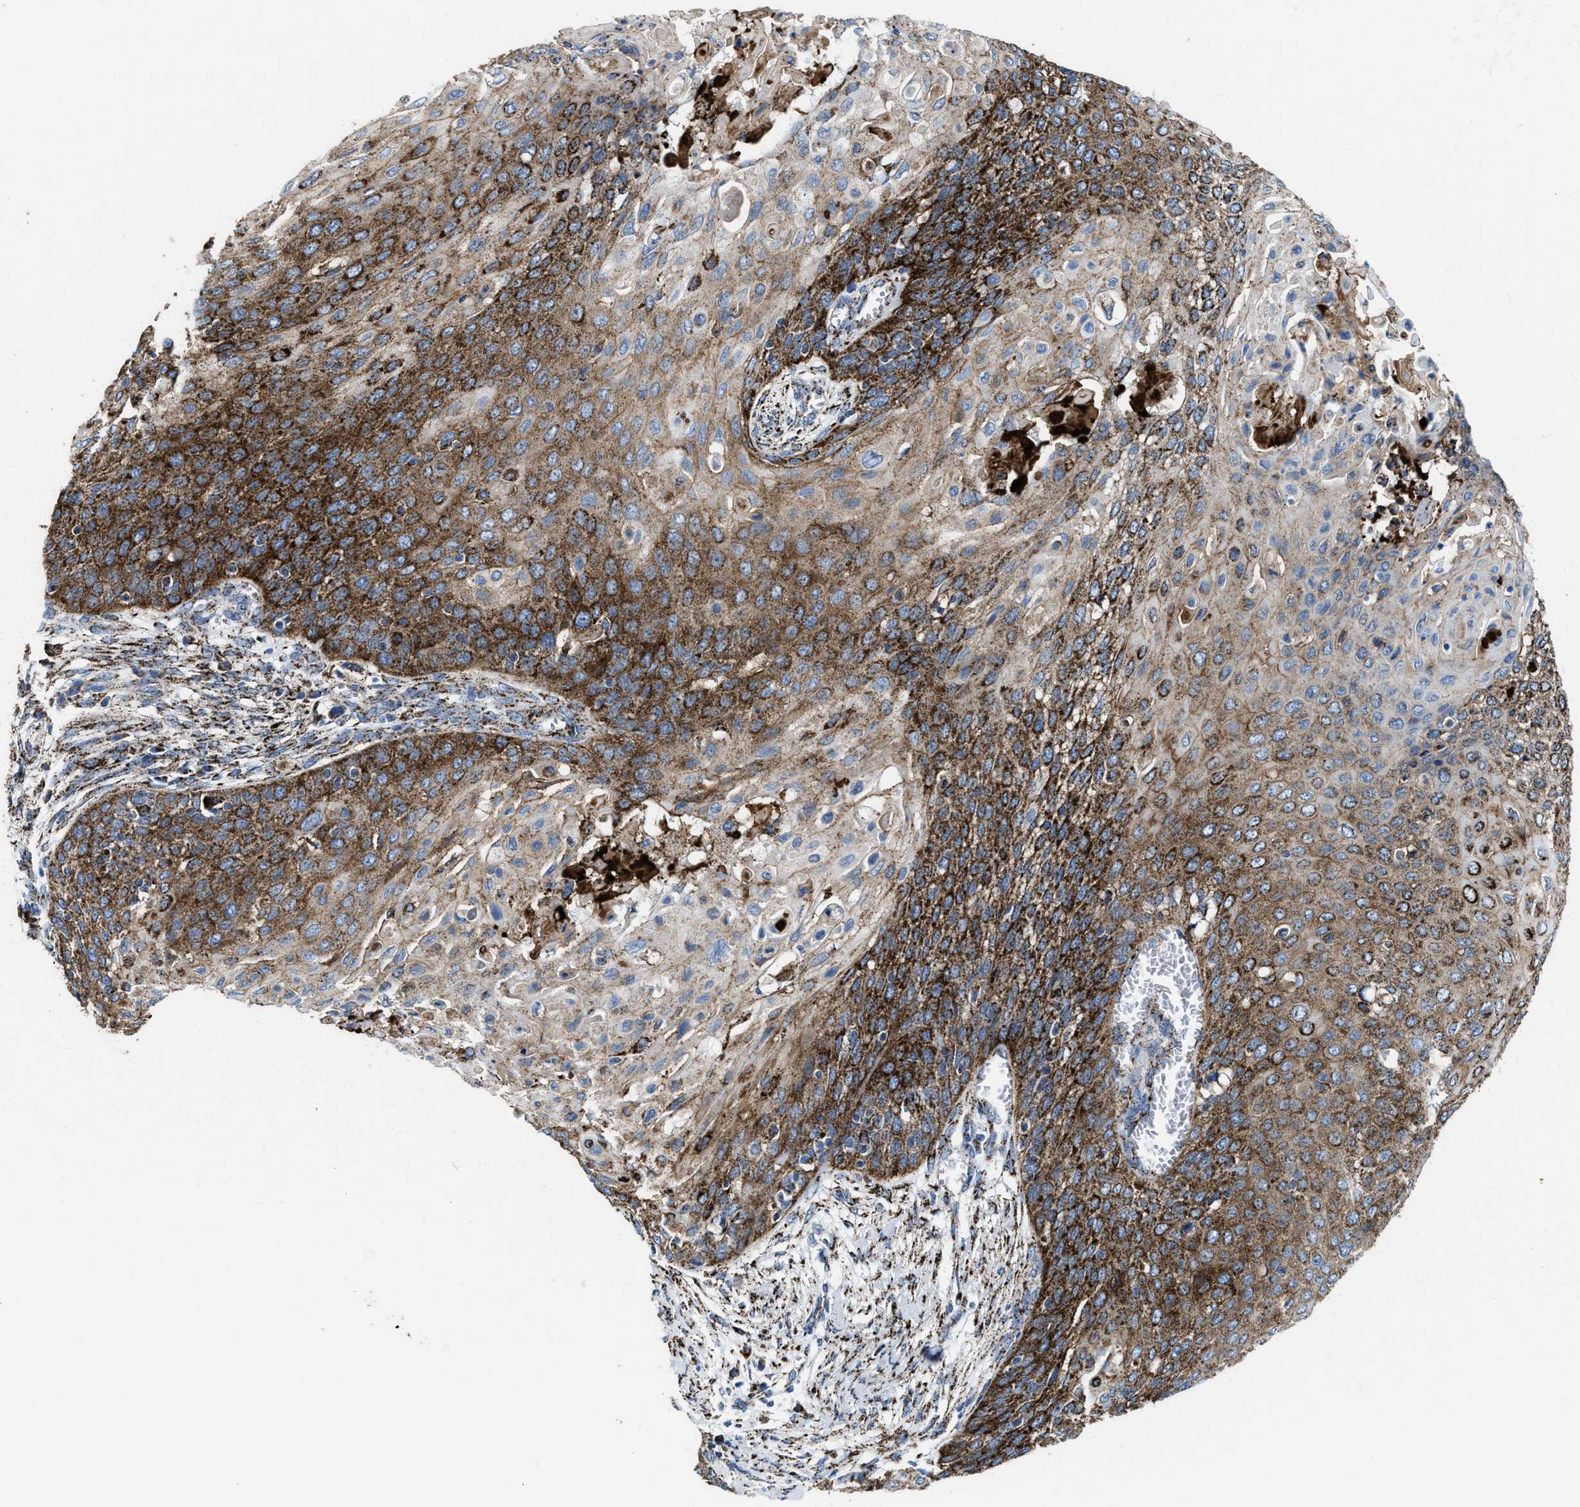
{"staining": {"intensity": "strong", "quantity": "25%-75%", "location": "cytoplasmic/membranous"}, "tissue": "cervical cancer", "cell_type": "Tumor cells", "image_type": "cancer", "snomed": [{"axis": "morphology", "description": "Squamous cell carcinoma, NOS"}, {"axis": "topography", "description": "Cervix"}], "caption": "Squamous cell carcinoma (cervical) stained for a protein (brown) demonstrates strong cytoplasmic/membranous positive staining in approximately 25%-75% of tumor cells.", "gene": "ALDH1B1", "patient": {"sex": "female", "age": 39}}